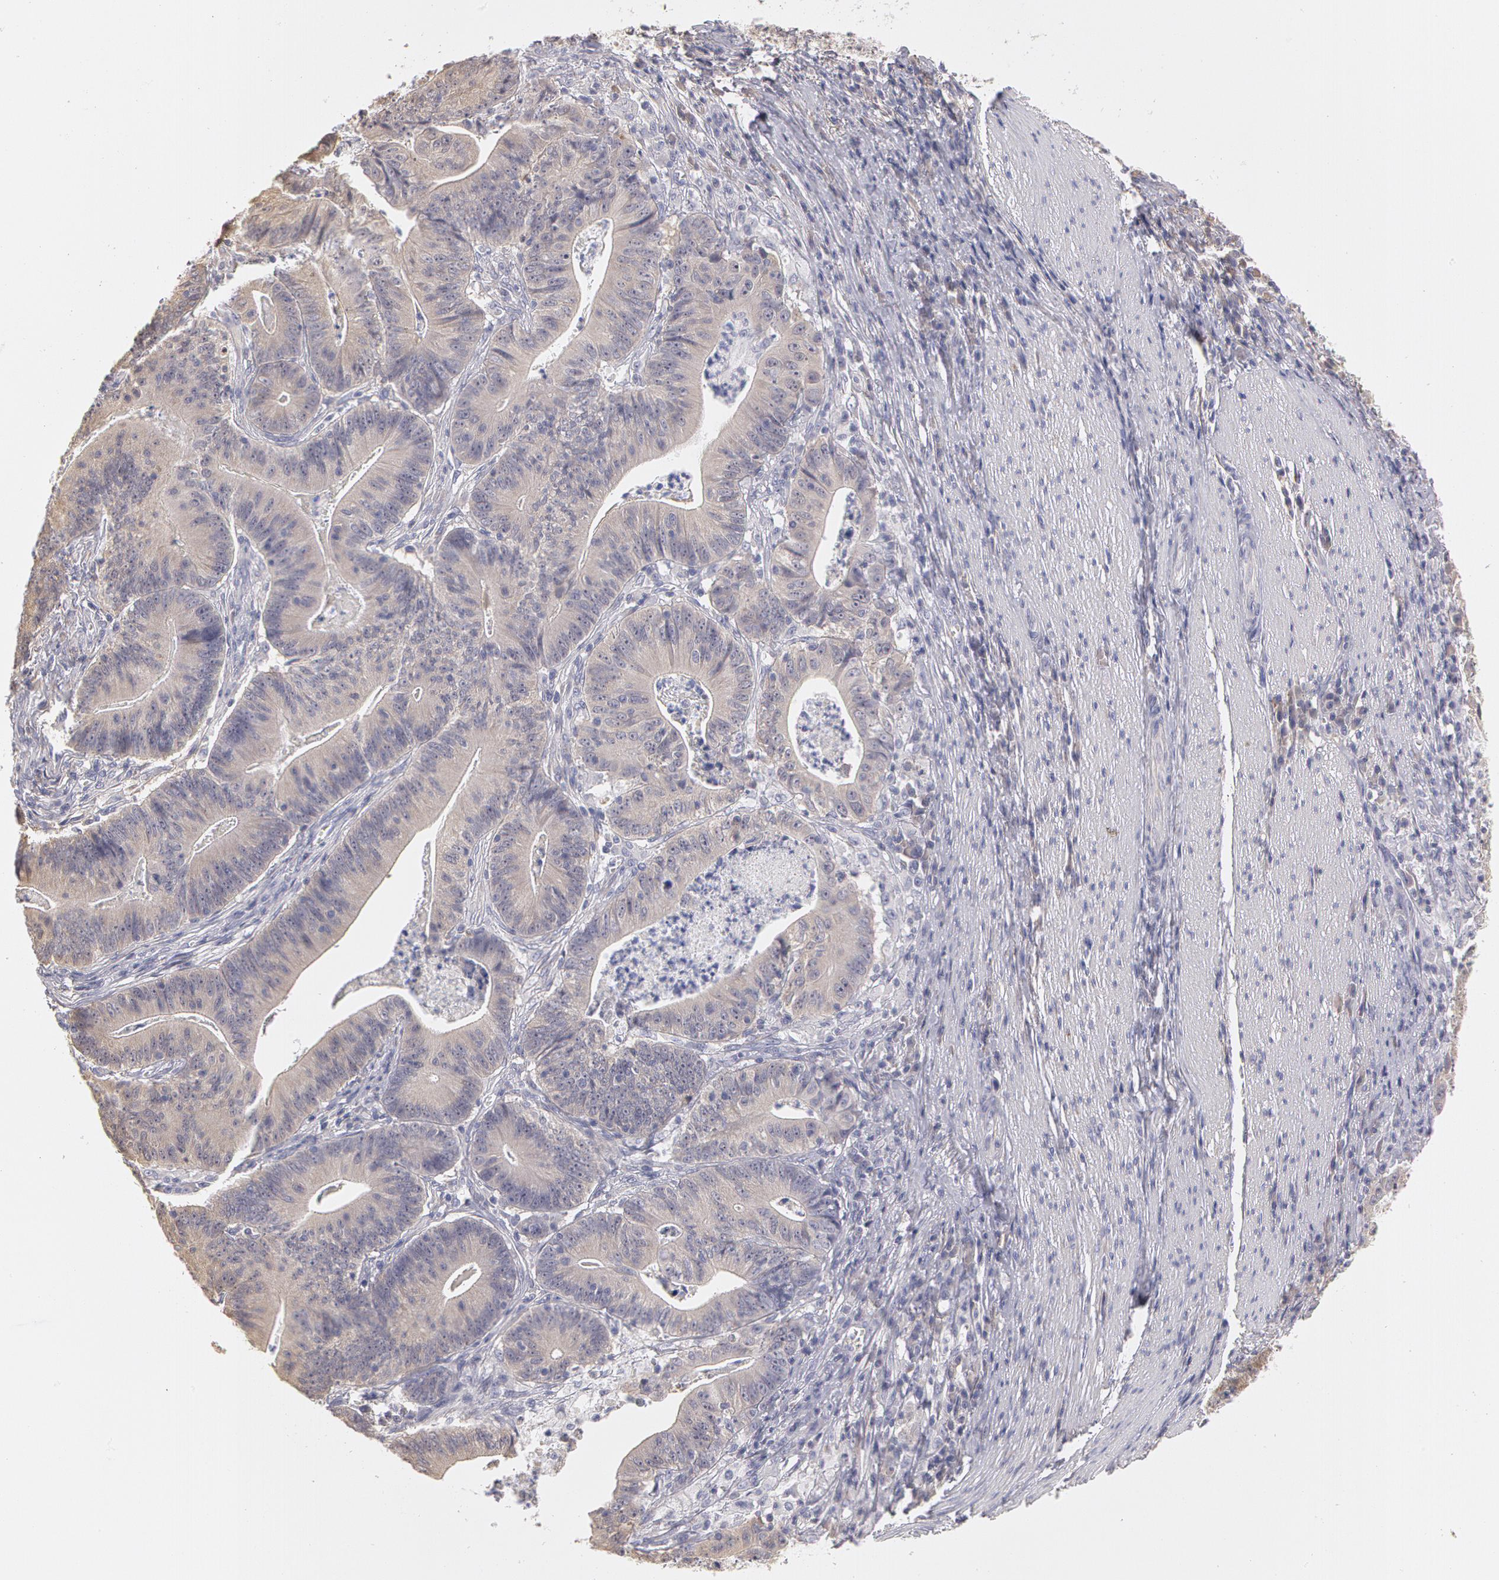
{"staining": {"intensity": "negative", "quantity": "none", "location": "none"}, "tissue": "stomach cancer", "cell_type": "Tumor cells", "image_type": "cancer", "snomed": [{"axis": "morphology", "description": "Adenocarcinoma, NOS"}, {"axis": "topography", "description": "Stomach, lower"}], "caption": "Histopathology image shows no significant protein expression in tumor cells of stomach adenocarcinoma.", "gene": "C1R", "patient": {"sex": "female", "age": 86}}